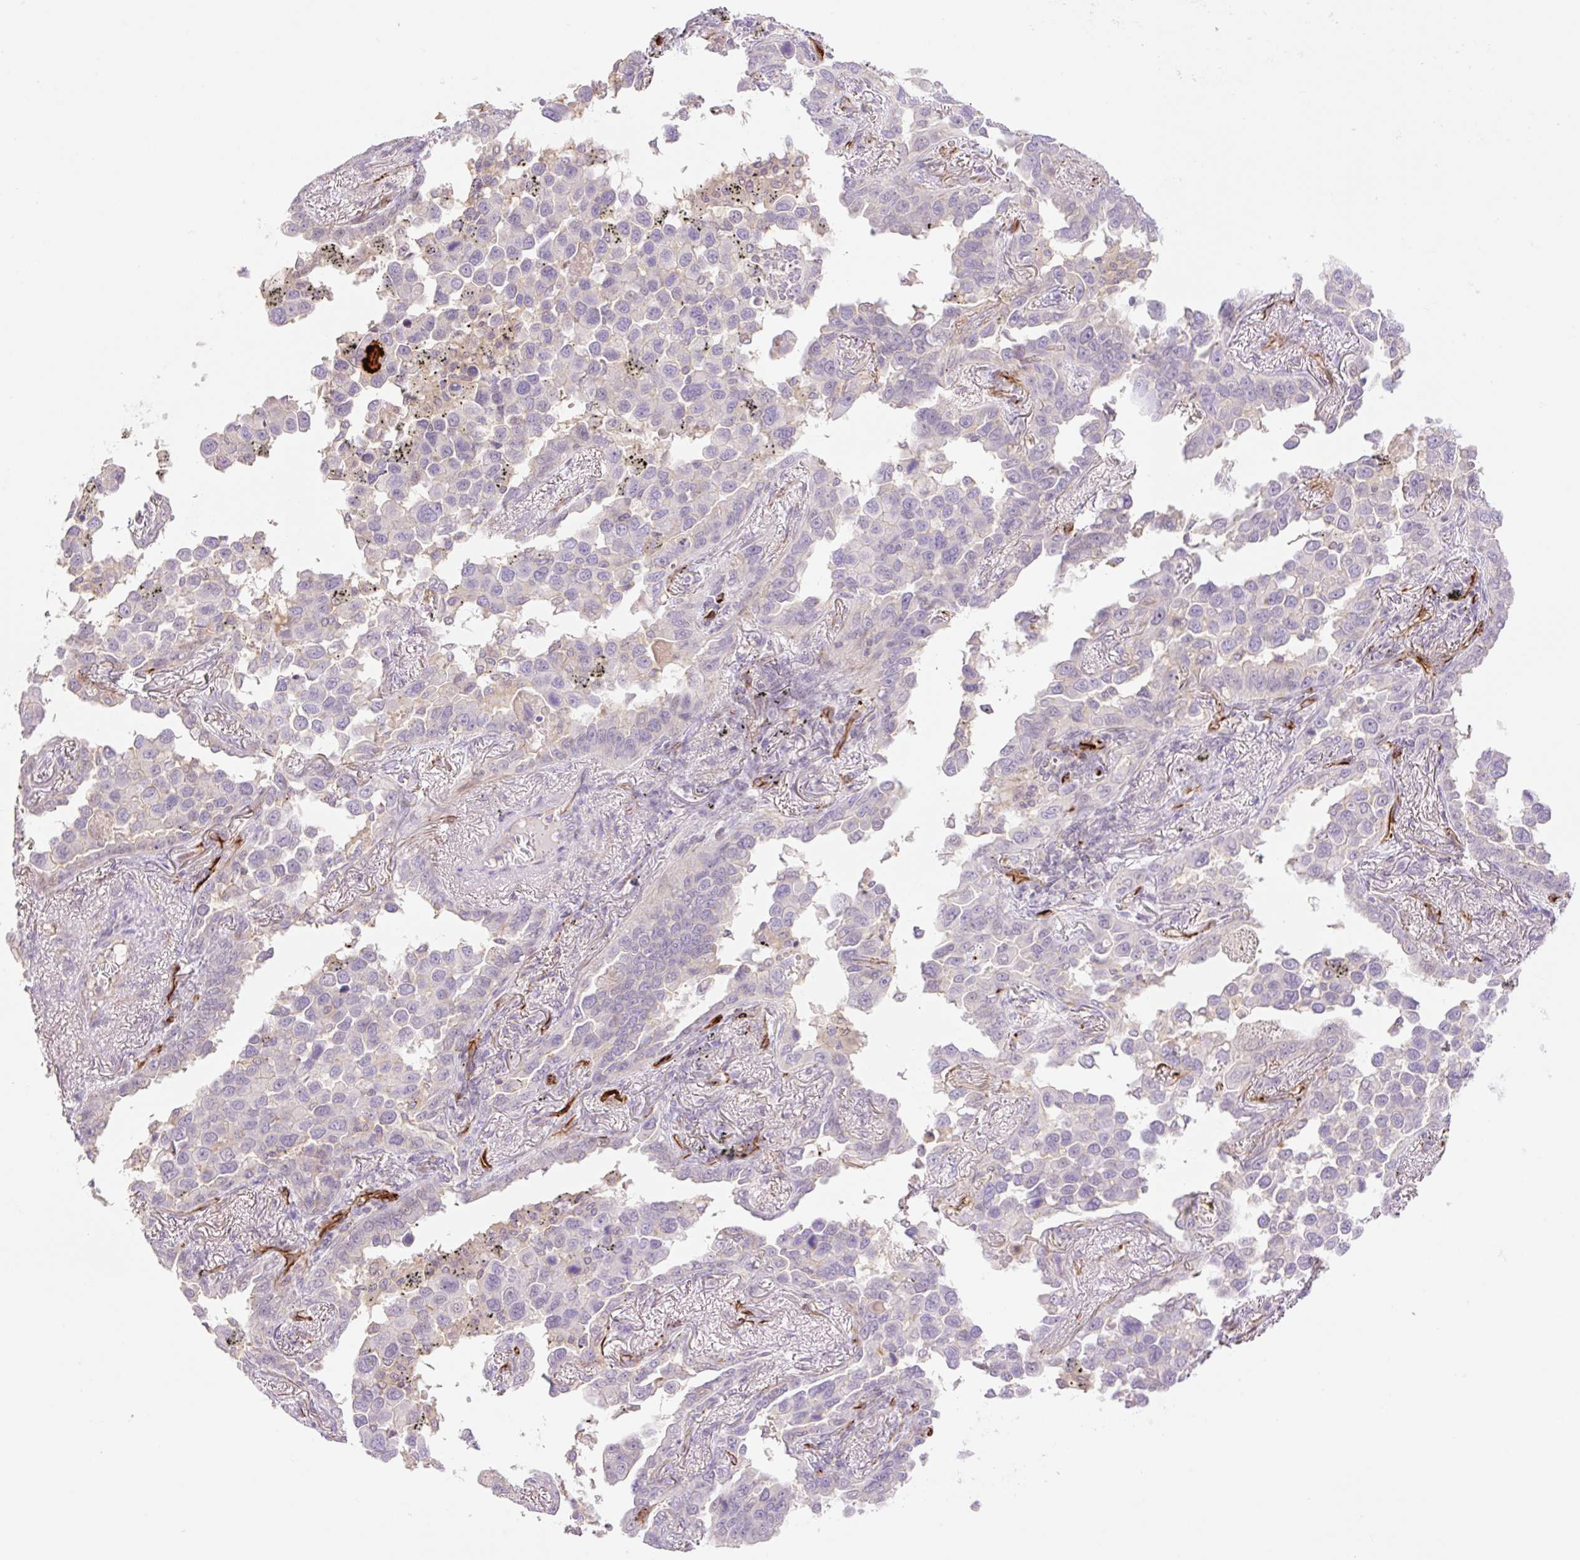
{"staining": {"intensity": "negative", "quantity": "none", "location": "none"}, "tissue": "lung cancer", "cell_type": "Tumor cells", "image_type": "cancer", "snomed": [{"axis": "morphology", "description": "Adenocarcinoma, NOS"}, {"axis": "topography", "description": "Lung"}], "caption": "An immunohistochemistry (IHC) image of lung cancer (adenocarcinoma) is shown. There is no staining in tumor cells of lung cancer (adenocarcinoma).", "gene": "ZFYVE21", "patient": {"sex": "male", "age": 67}}